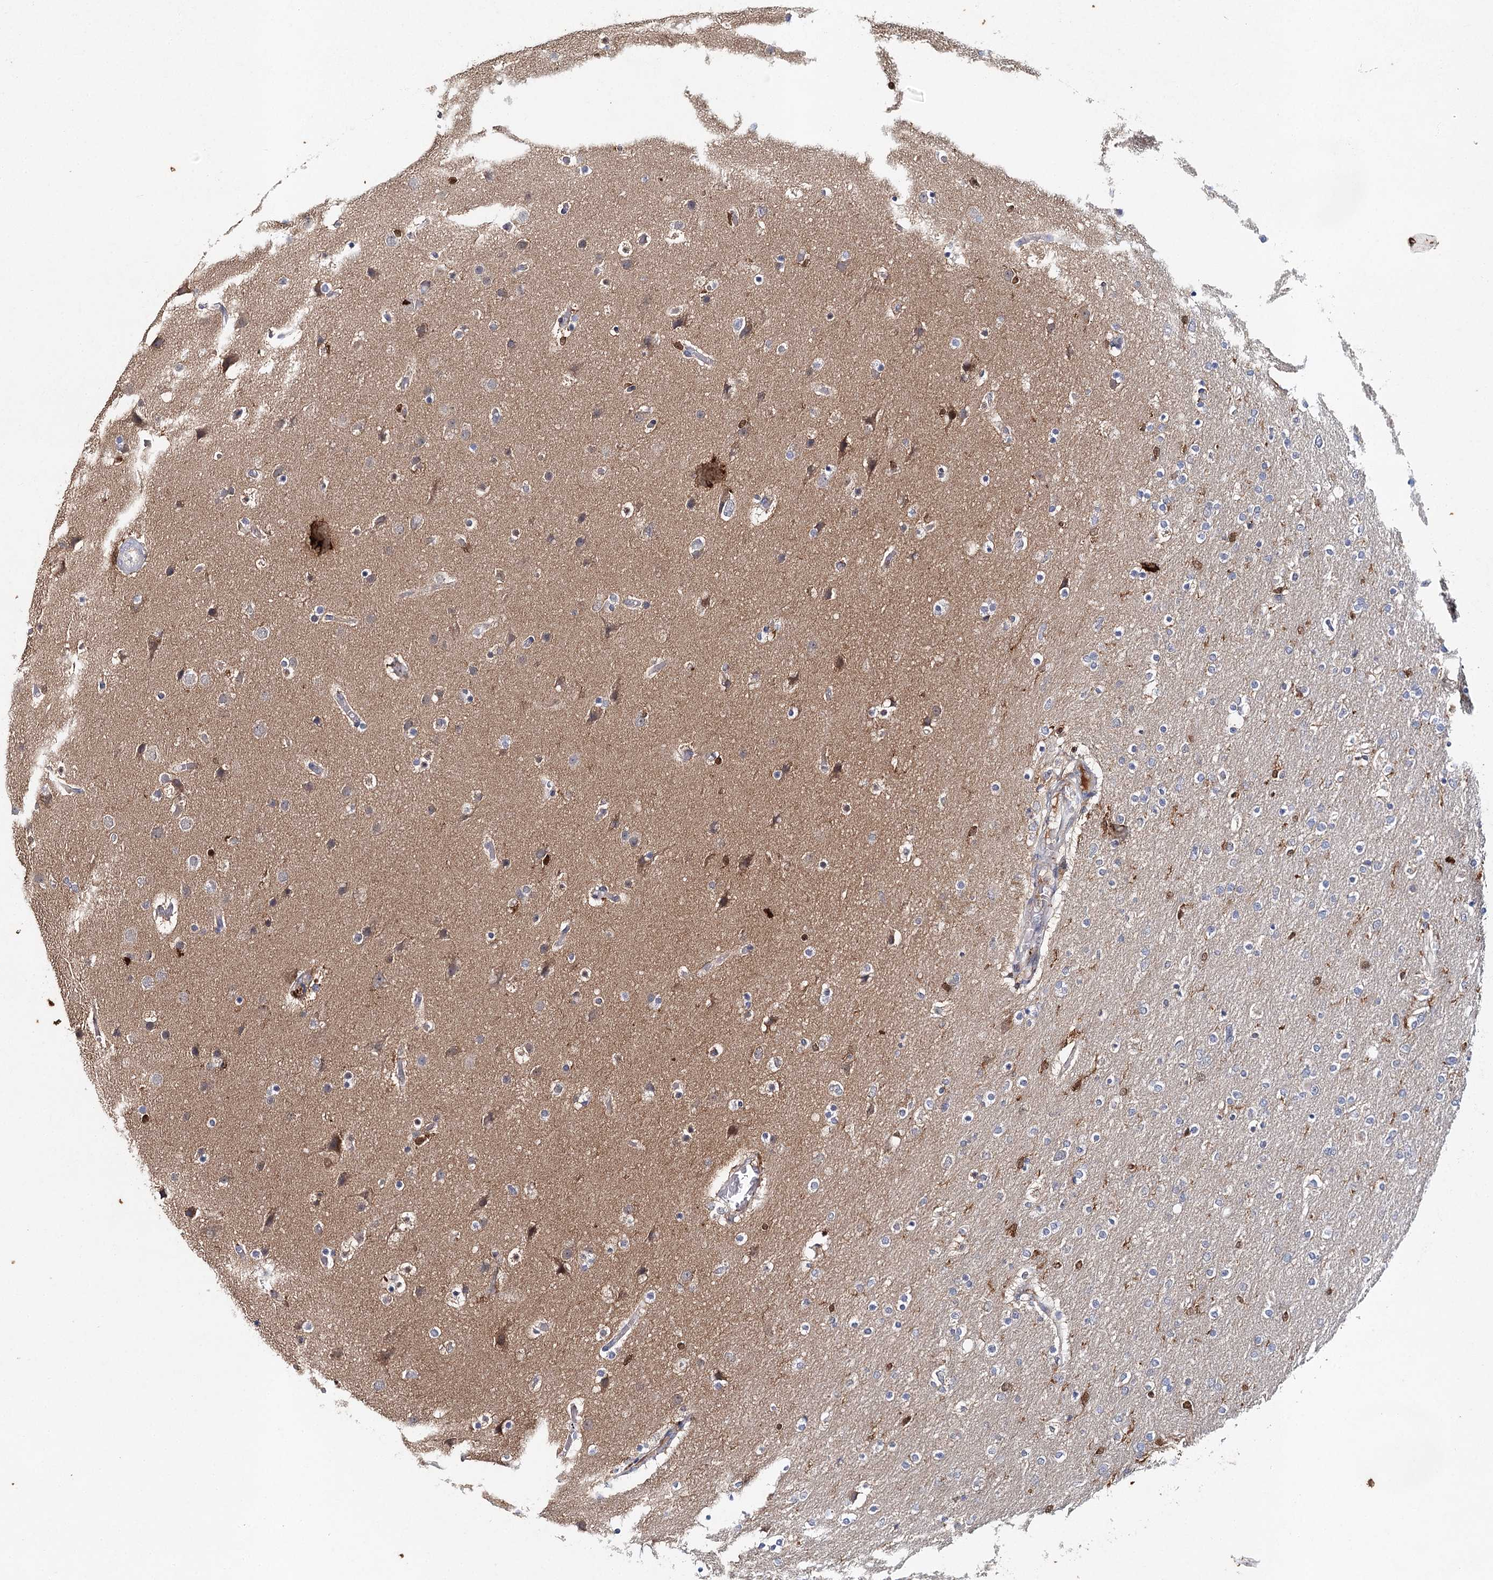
{"staining": {"intensity": "negative", "quantity": "none", "location": "none"}, "tissue": "glioma", "cell_type": "Tumor cells", "image_type": "cancer", "snomed": [{"axis": "morphology", "description": "Glioma, malignant, High grade"}, {"axis": "topography", "description": "Cerebral cortex"}], "caption": "Photomicrograph shows no protein positivity in tumor cells of malignant glioma (high-grade) tissue. (DAB (3,3'-diaminobenzidine) immunohistochemistry (IHC) with hematoxylin counter stain).", "gene": "SLC41A2", "patient": {"sex": "female", "age": 36}}